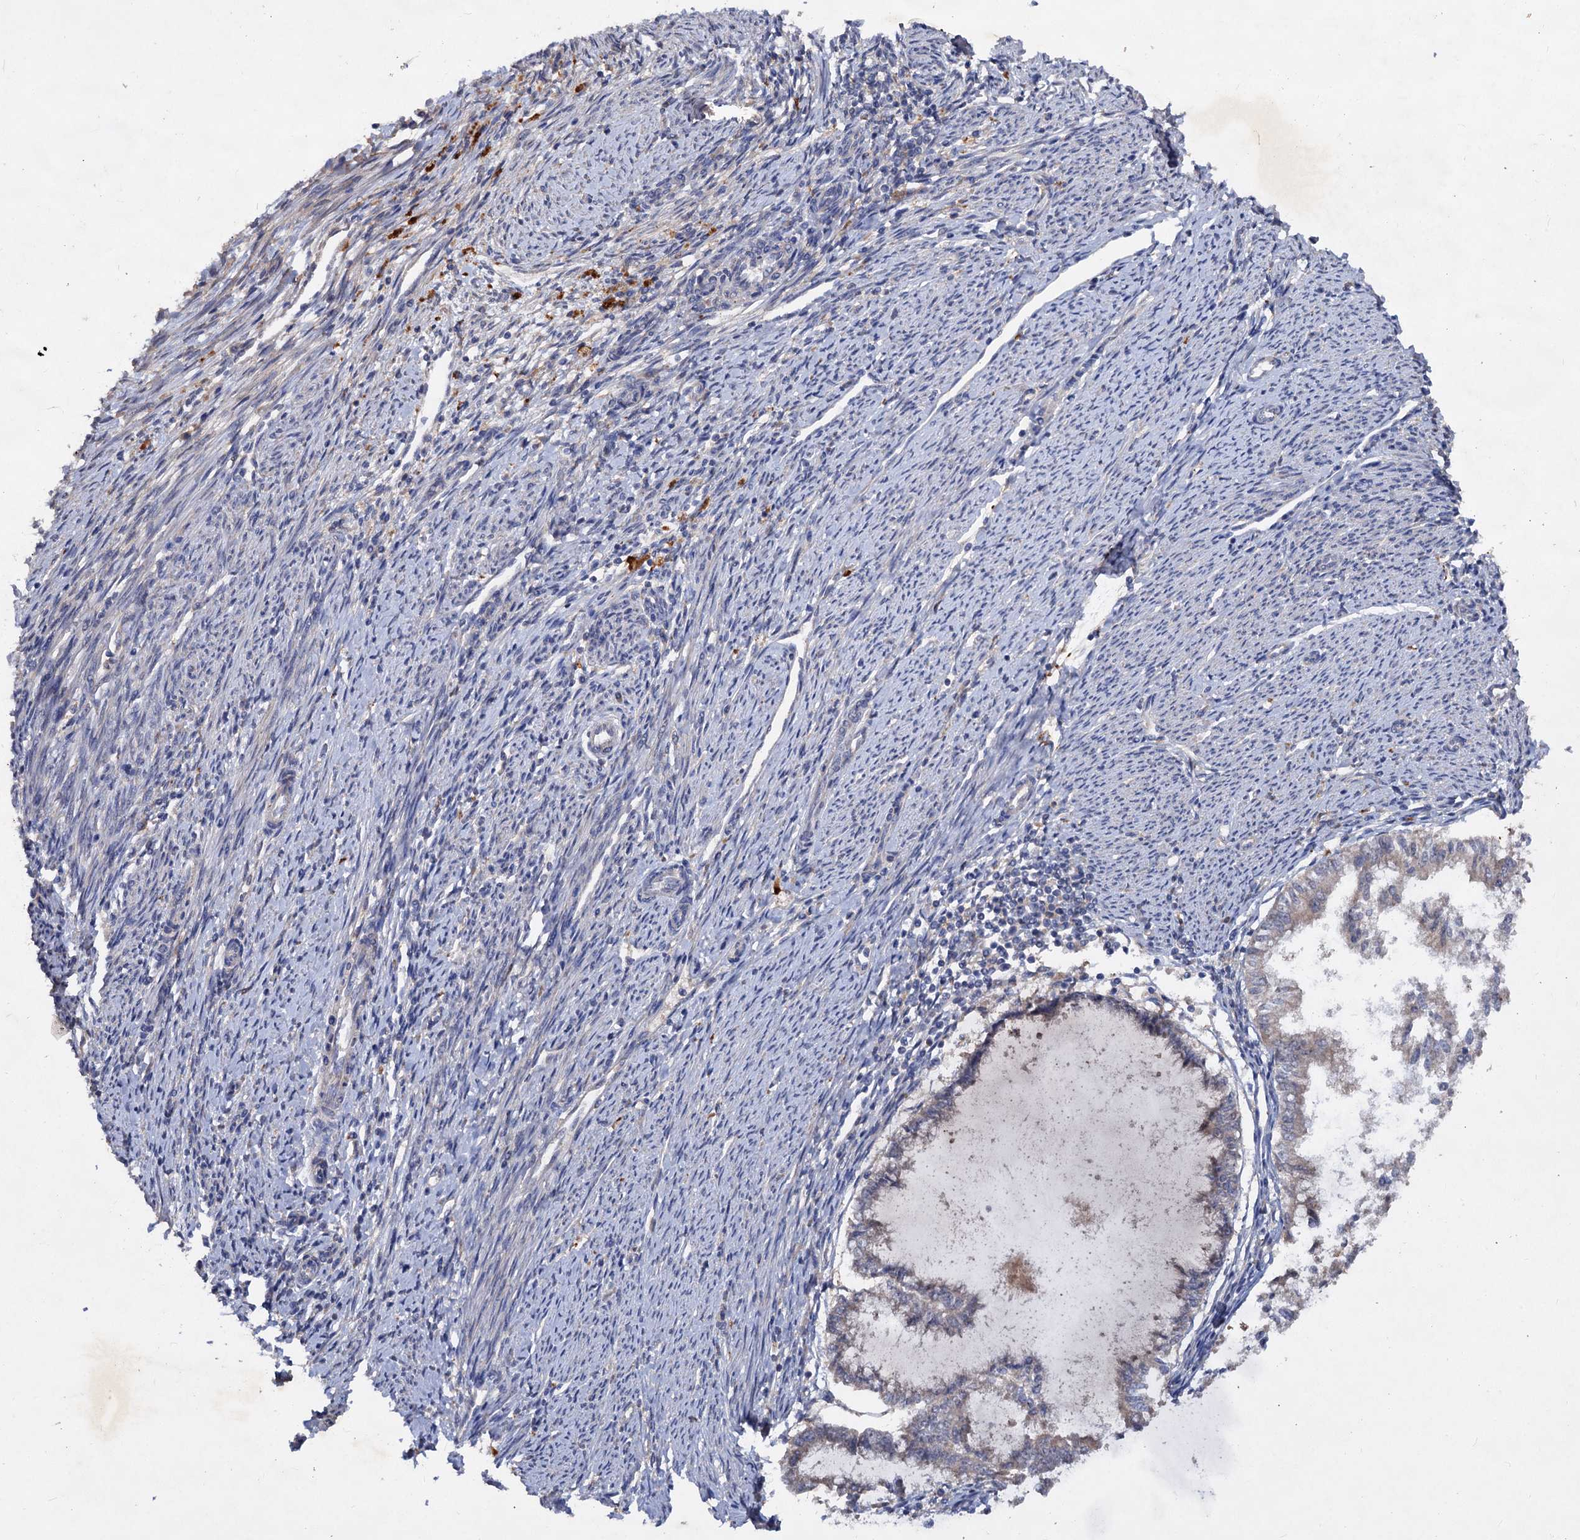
{"staining": {"intensity": "weak", "quantity": "<25%", "location": "cytoplasmic/membranous"}, "tissue": "endometrial cancer", "cell_type": "Tumor cells", "image_type": "cancer", "snomed": [{"axis": "morphology", "description": "Adenocarcinoma, NOS"}, {"axis": "topography", "description": "Endometrium"}], "caption": "Immunohistochemical staining of adenocarcinoma (endometrial) reveals no significant expression in tumor cells. (Stains: DAB IHC with hematoxylin counter stain, Microscopy: brightfield microscopy at high magnification).", "gene": "VPS29", "patient": {"sex": "female", "age": 79}}